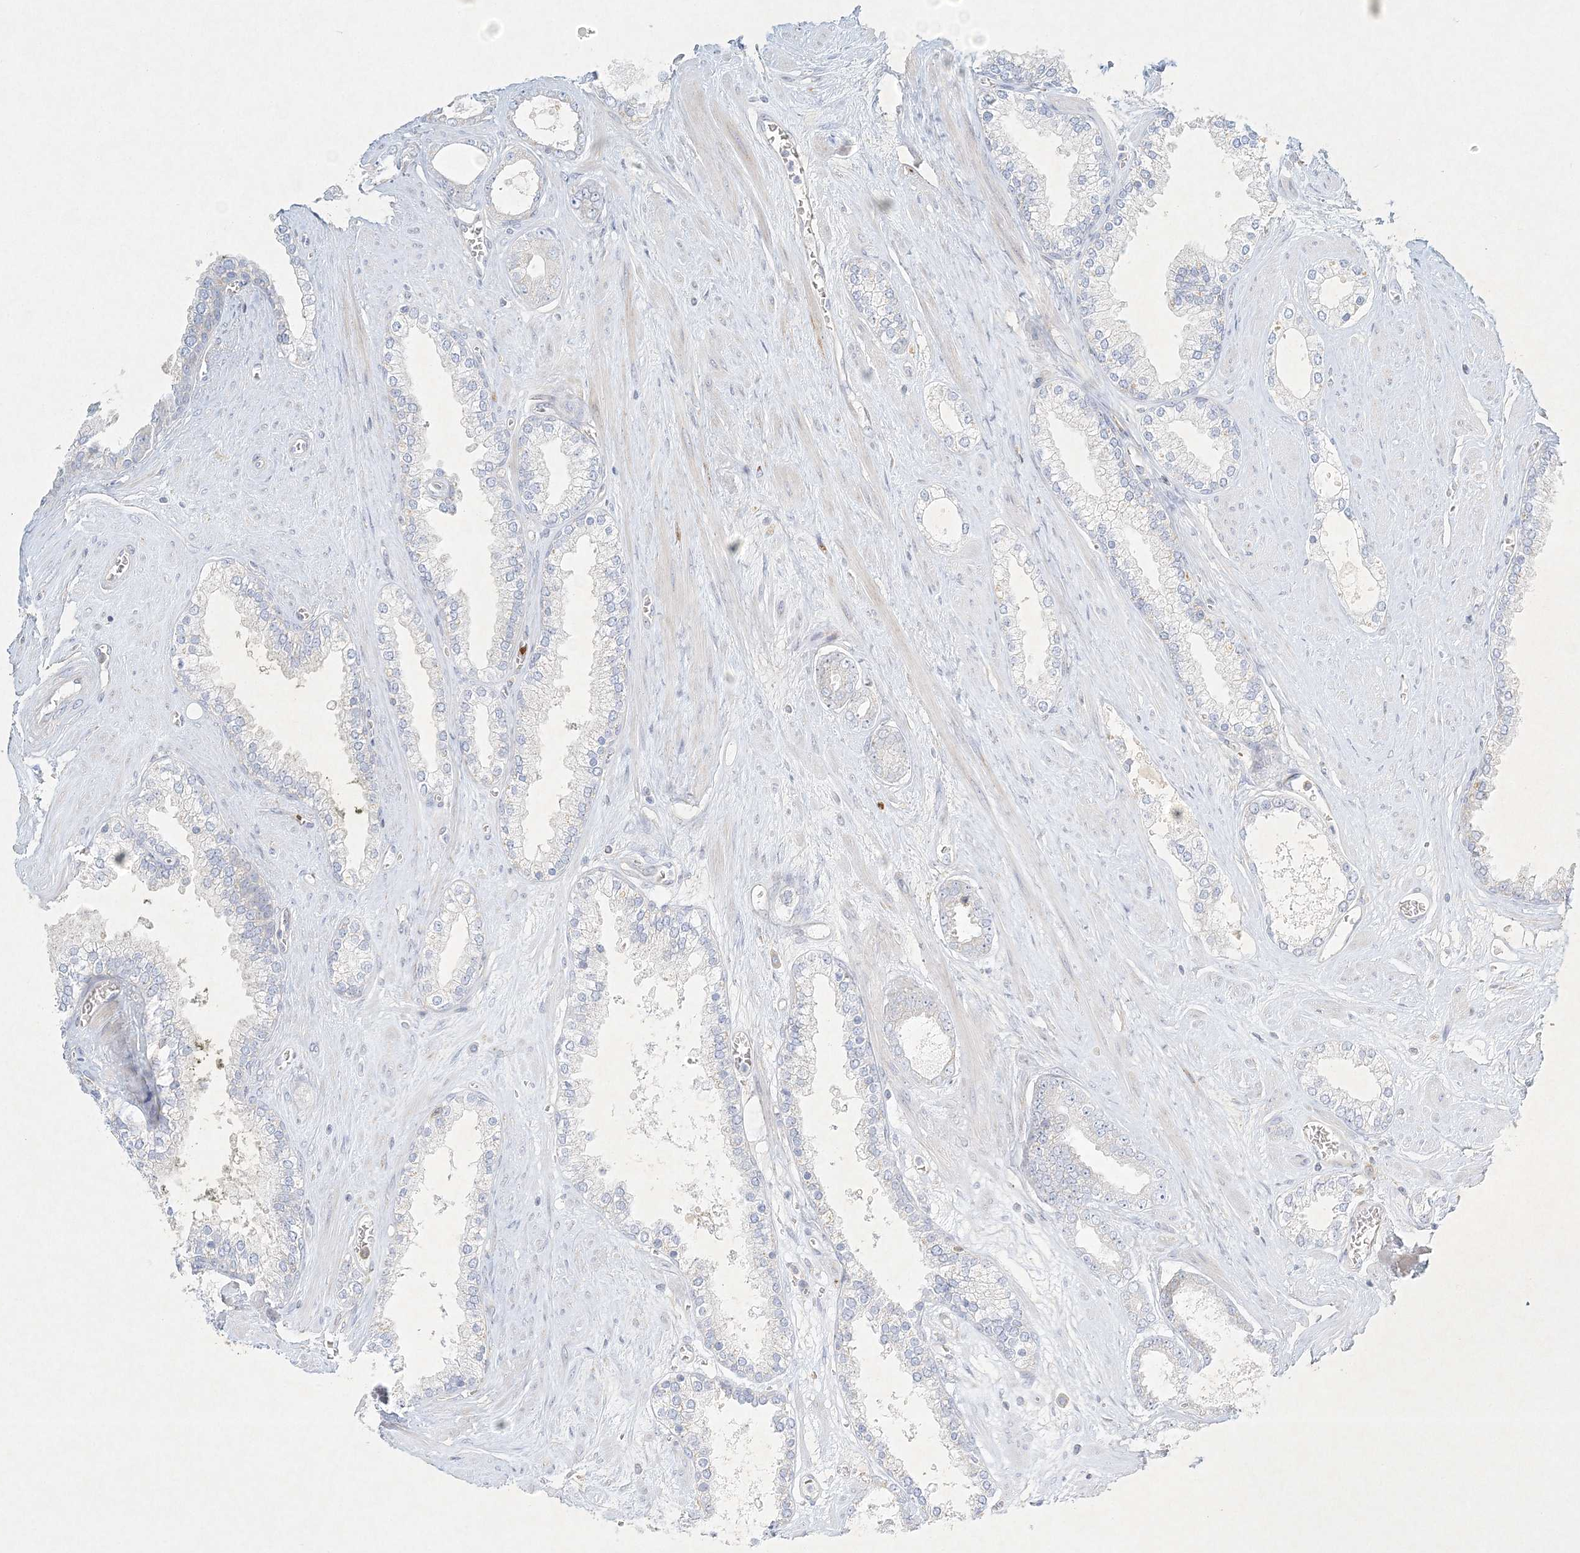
{"staining": {"intensity": "negative", "quantity": "none", "location": "none"}, "tissue": "prostate cancer", "cell_type": "Tumor cells", "image_type": "cancer", "snomed": [{"axis": "morphology", "description": "Adenocarcinoma, Low grade"}, {"axis": "topography", "description": "Prostate"}], "caption": "Image shows no significant protein expression in tumor cells of adenocarcinoma (low-grade) (prostate). Nuclei are stained in blue.", "gene": "STK11IP", "patient": {"sex": "male", "age": 62}}